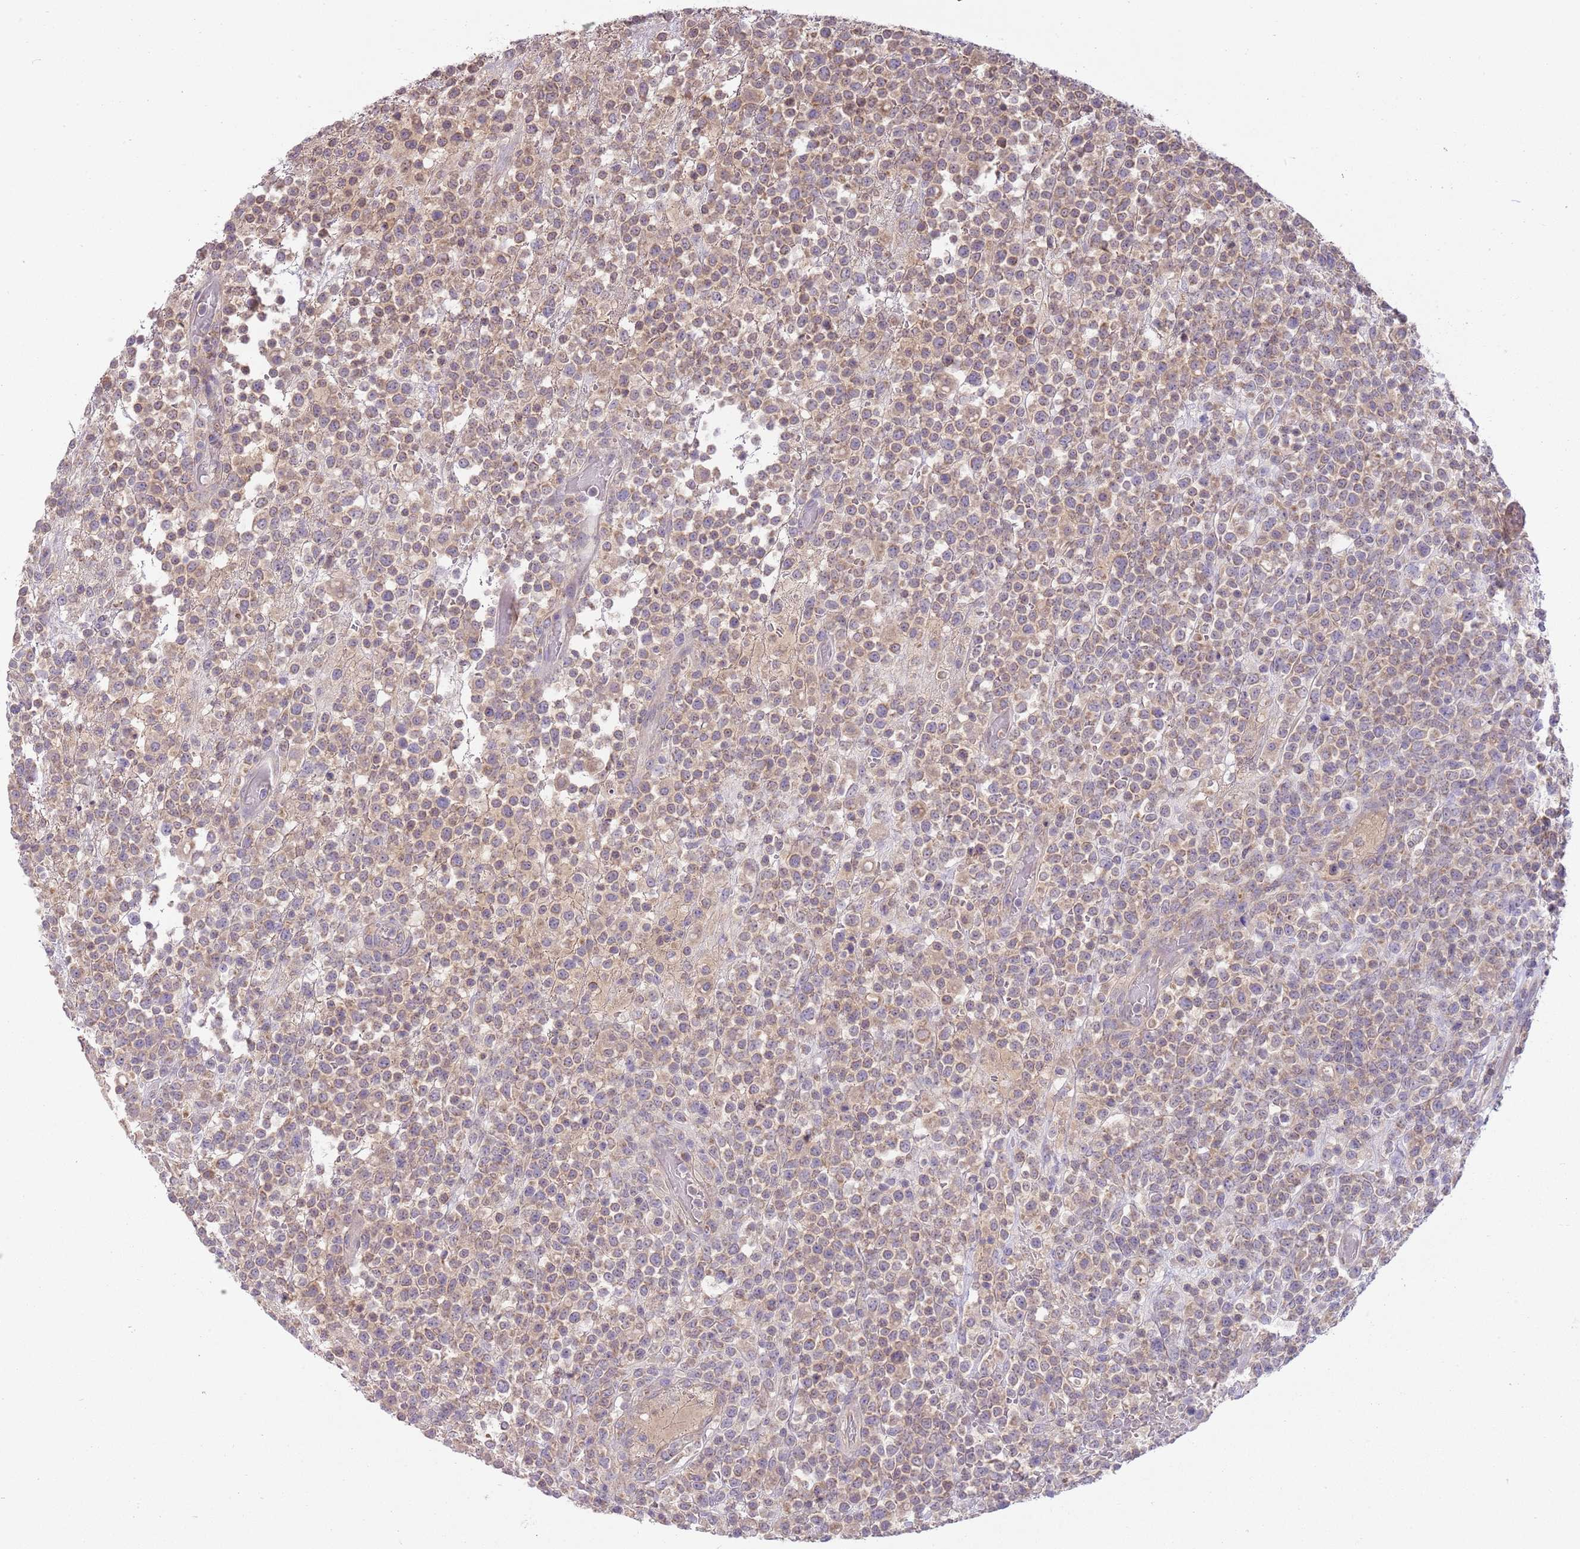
{"staining": {"intensity": "weak", "quantity": "25%-75%", "location": "cytoplasmic/membranous"}, "tissue": "lymphoma", "cell_type": "Tumor cells", "image_type": "cancer", "snomed": [{"axis": "morphology", "description": "Malignant lymphoma, non-Hodgkin's type, High grade"}, {"axis": "topography", "description": "Colon"}], "caption": "Weak cytoplasmic/membranous positivity is present in approximately 25%-75% of tumor cells in lymphoma.", "gene": "SKOR2", "patient": {"sex": "female", "age": 53}}